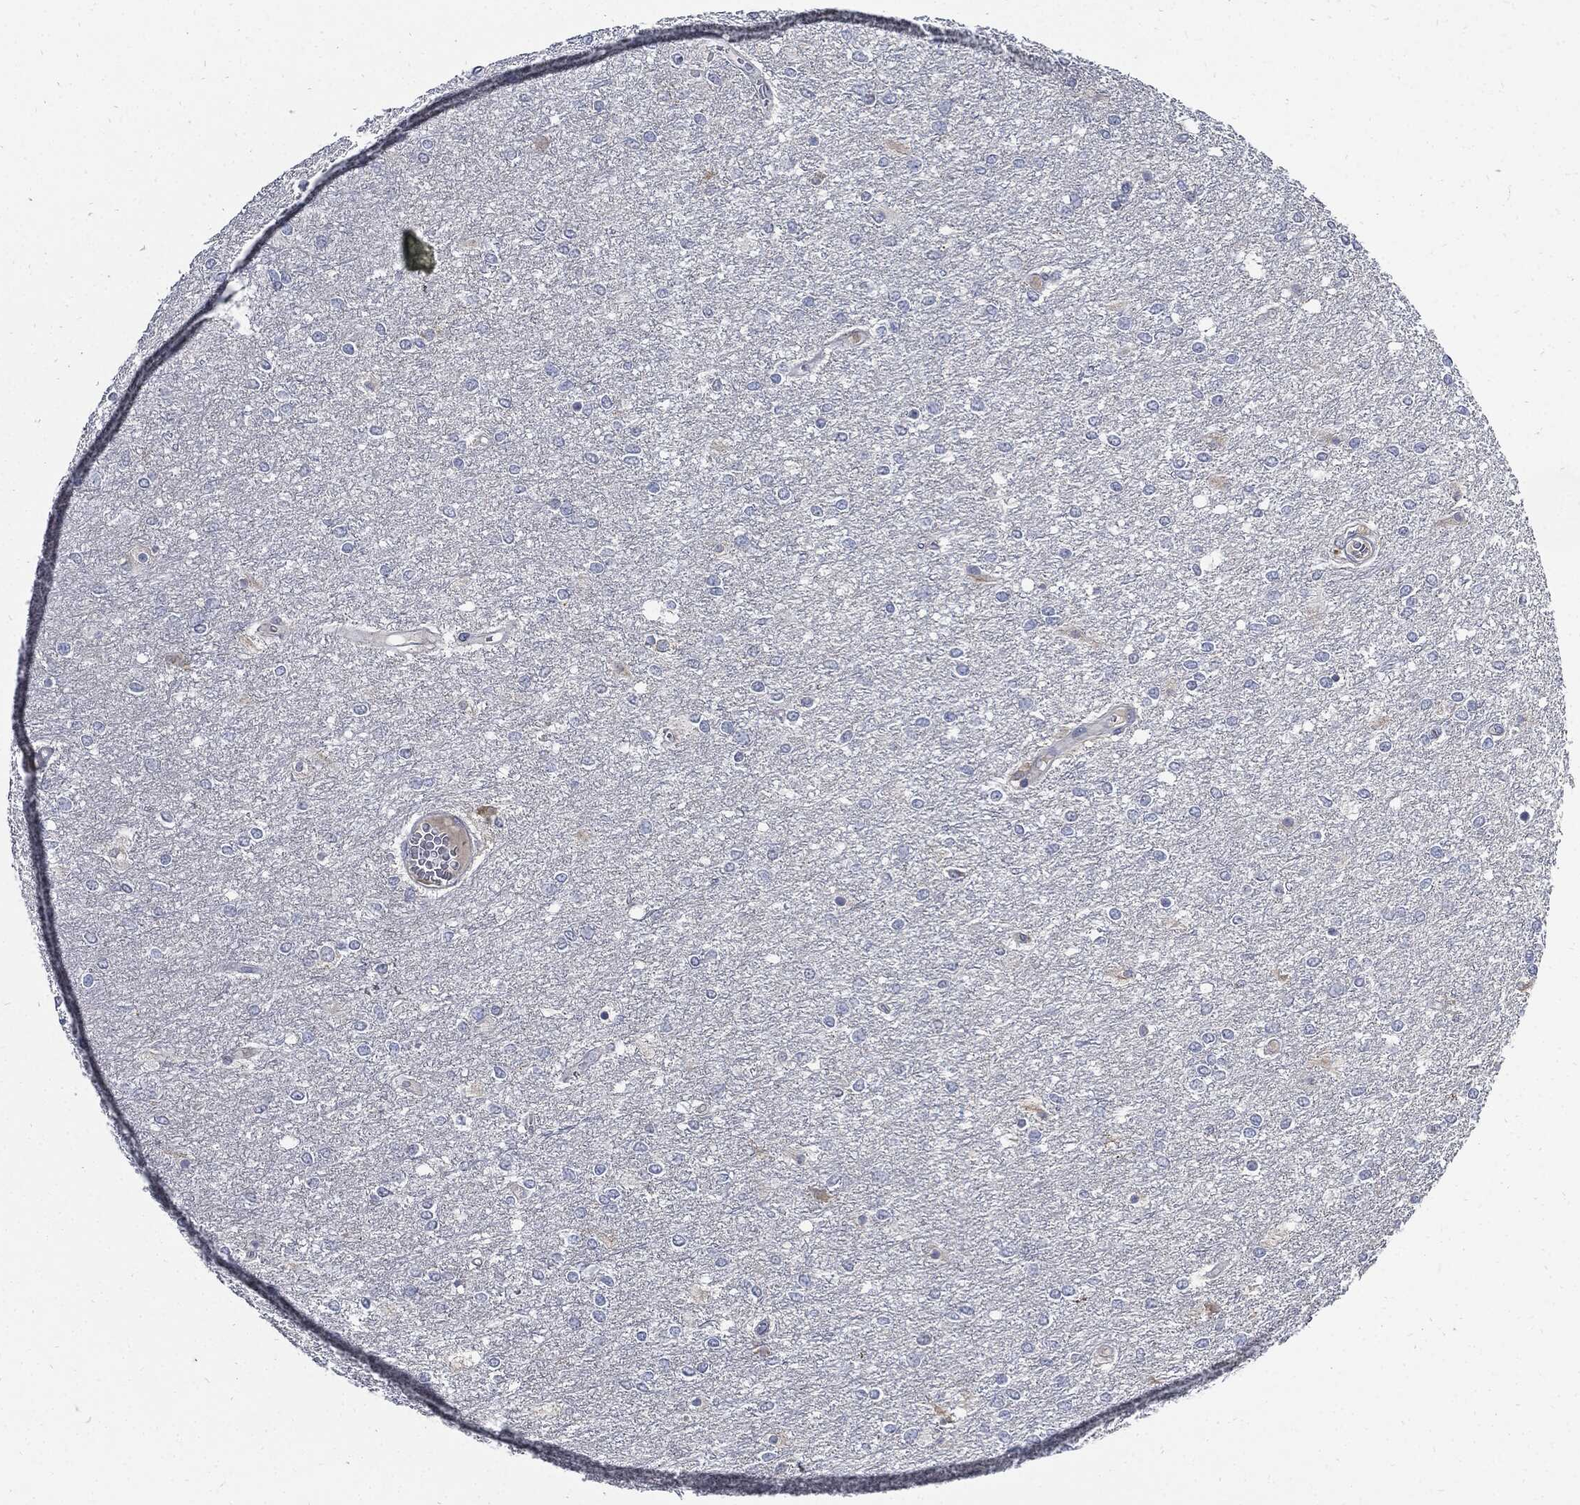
{"staining": {"intensity": "negative", "quantity": "none", "location": "none"}, "tissue": "glioma", "cell_type": "Tumor cells", "image_type": "cancer", "snomed": [{"axis": "morphology", "description": "Glioma, malignant, High grade"}, {"axis": "topography", "description": "Brain"}], "caption": "High magnification brightfield microscopy of glioma stained with DAB (3,3'-diaminobenzidine) (brown) and counterstained with hematoxylin (blue): tumor cells show no significant expression. The staining is performed using DAB brown chromogen with nuclei counter-stained in using hematoxylin.", "gene": "CPE", "patient": {"sex": "female", "age": 61}}